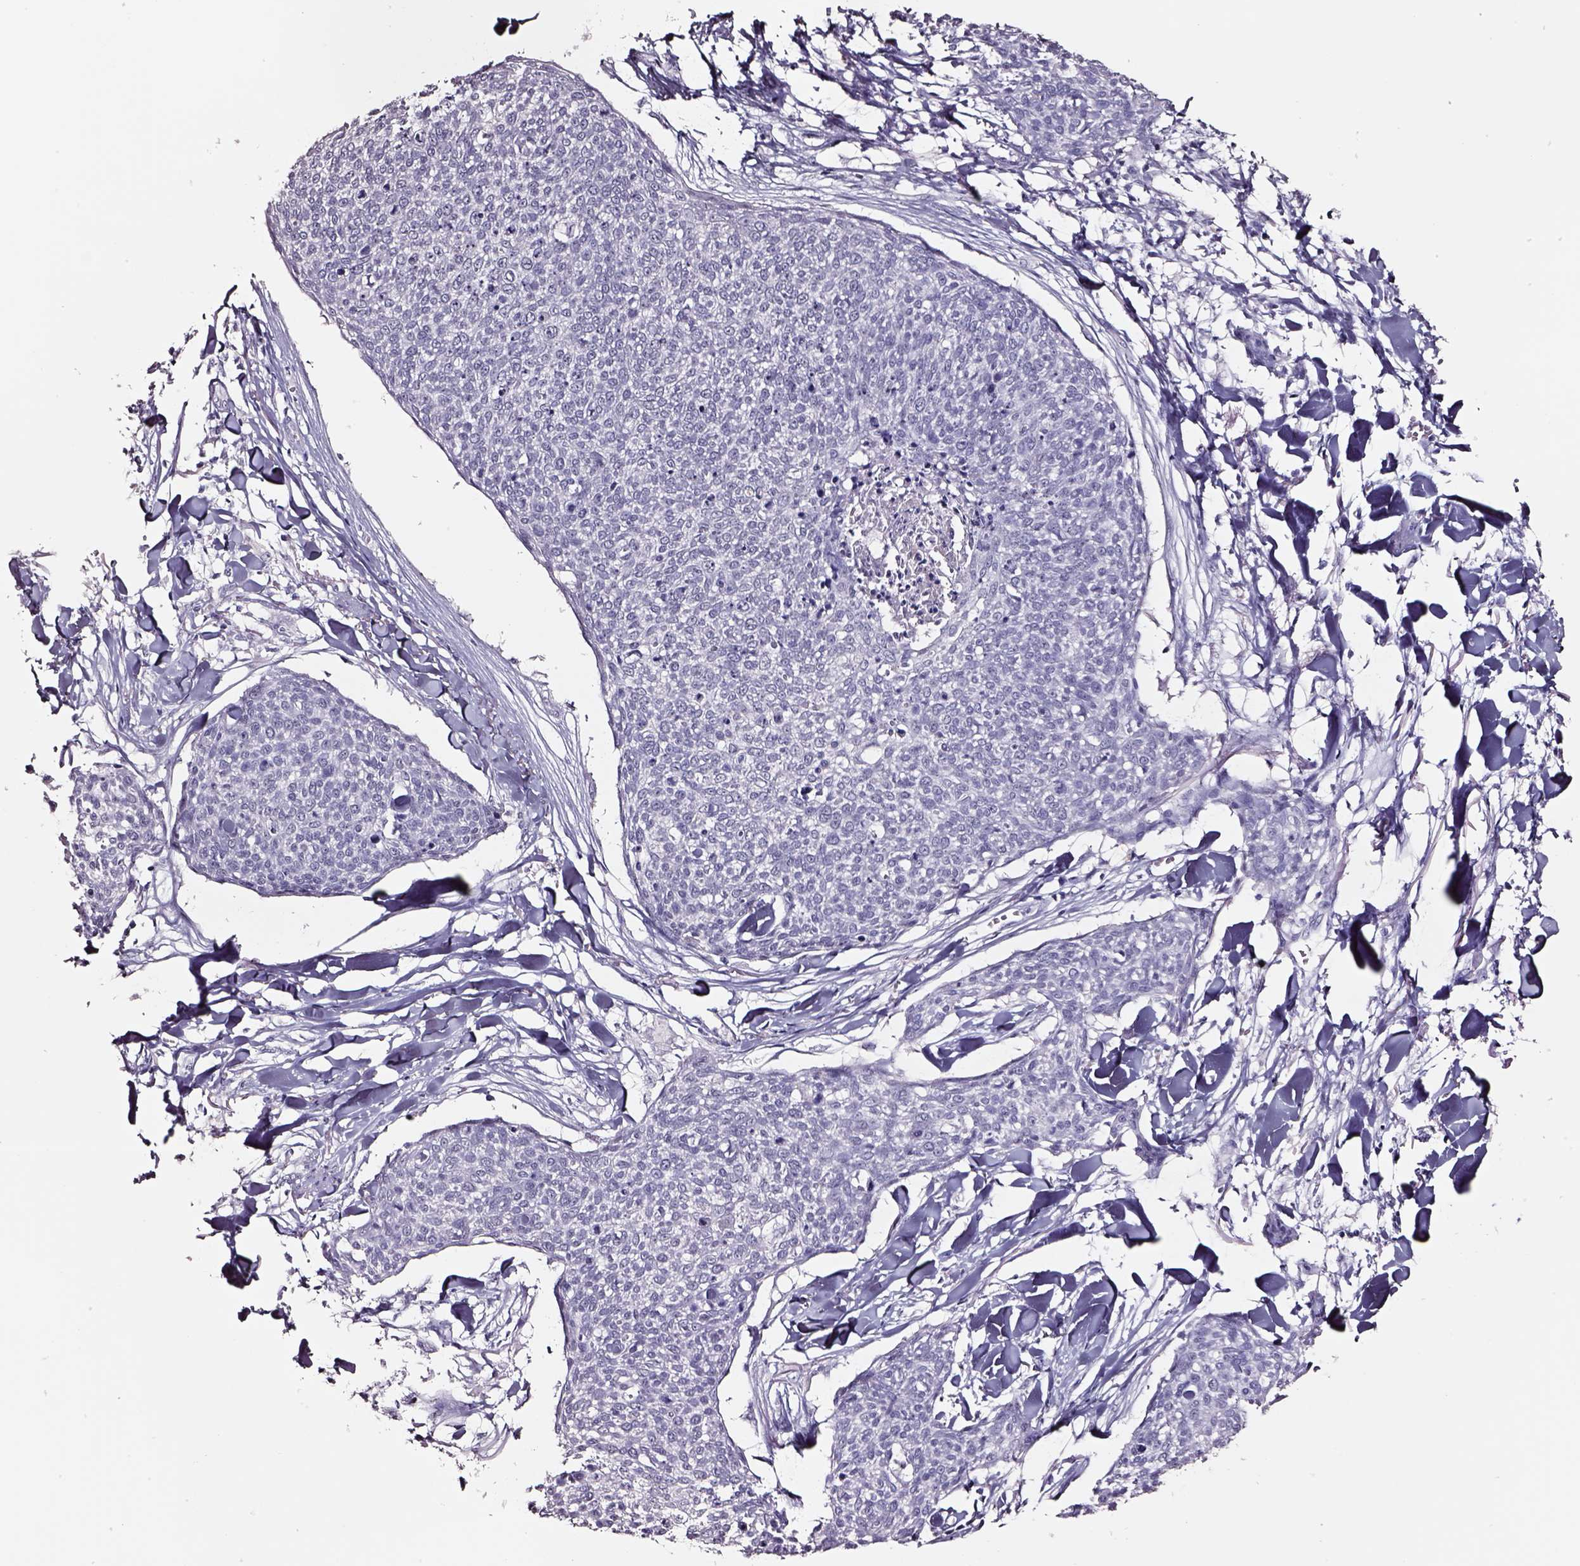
{"staining": {"intensity": "negative", "quantity": "none", "location": "none"}, "tissue": "skin cancer", "cell_type": "Tumor cells", "image_type": "cancer", "snomed": [{"axis": "morphology", "description": "Squamous cell carcinoma, NOS"}, {"axis": "topography", "description": "Skin"}, {"axis": "topography", "description": "Vulva"}], "caption": "Immunohistochemistry image of human squamous cell carcinoma (skin) stained for a protein (brown), which demonstrates no positivity in tumor cells. (DAB (3,3'-diaminobenzidine) immunohistochemistry (IHC) visualized using brightfield microscopy, high magnification).", "gene": "SMIM17", "patient": {"sex": "female", "age": 75}}